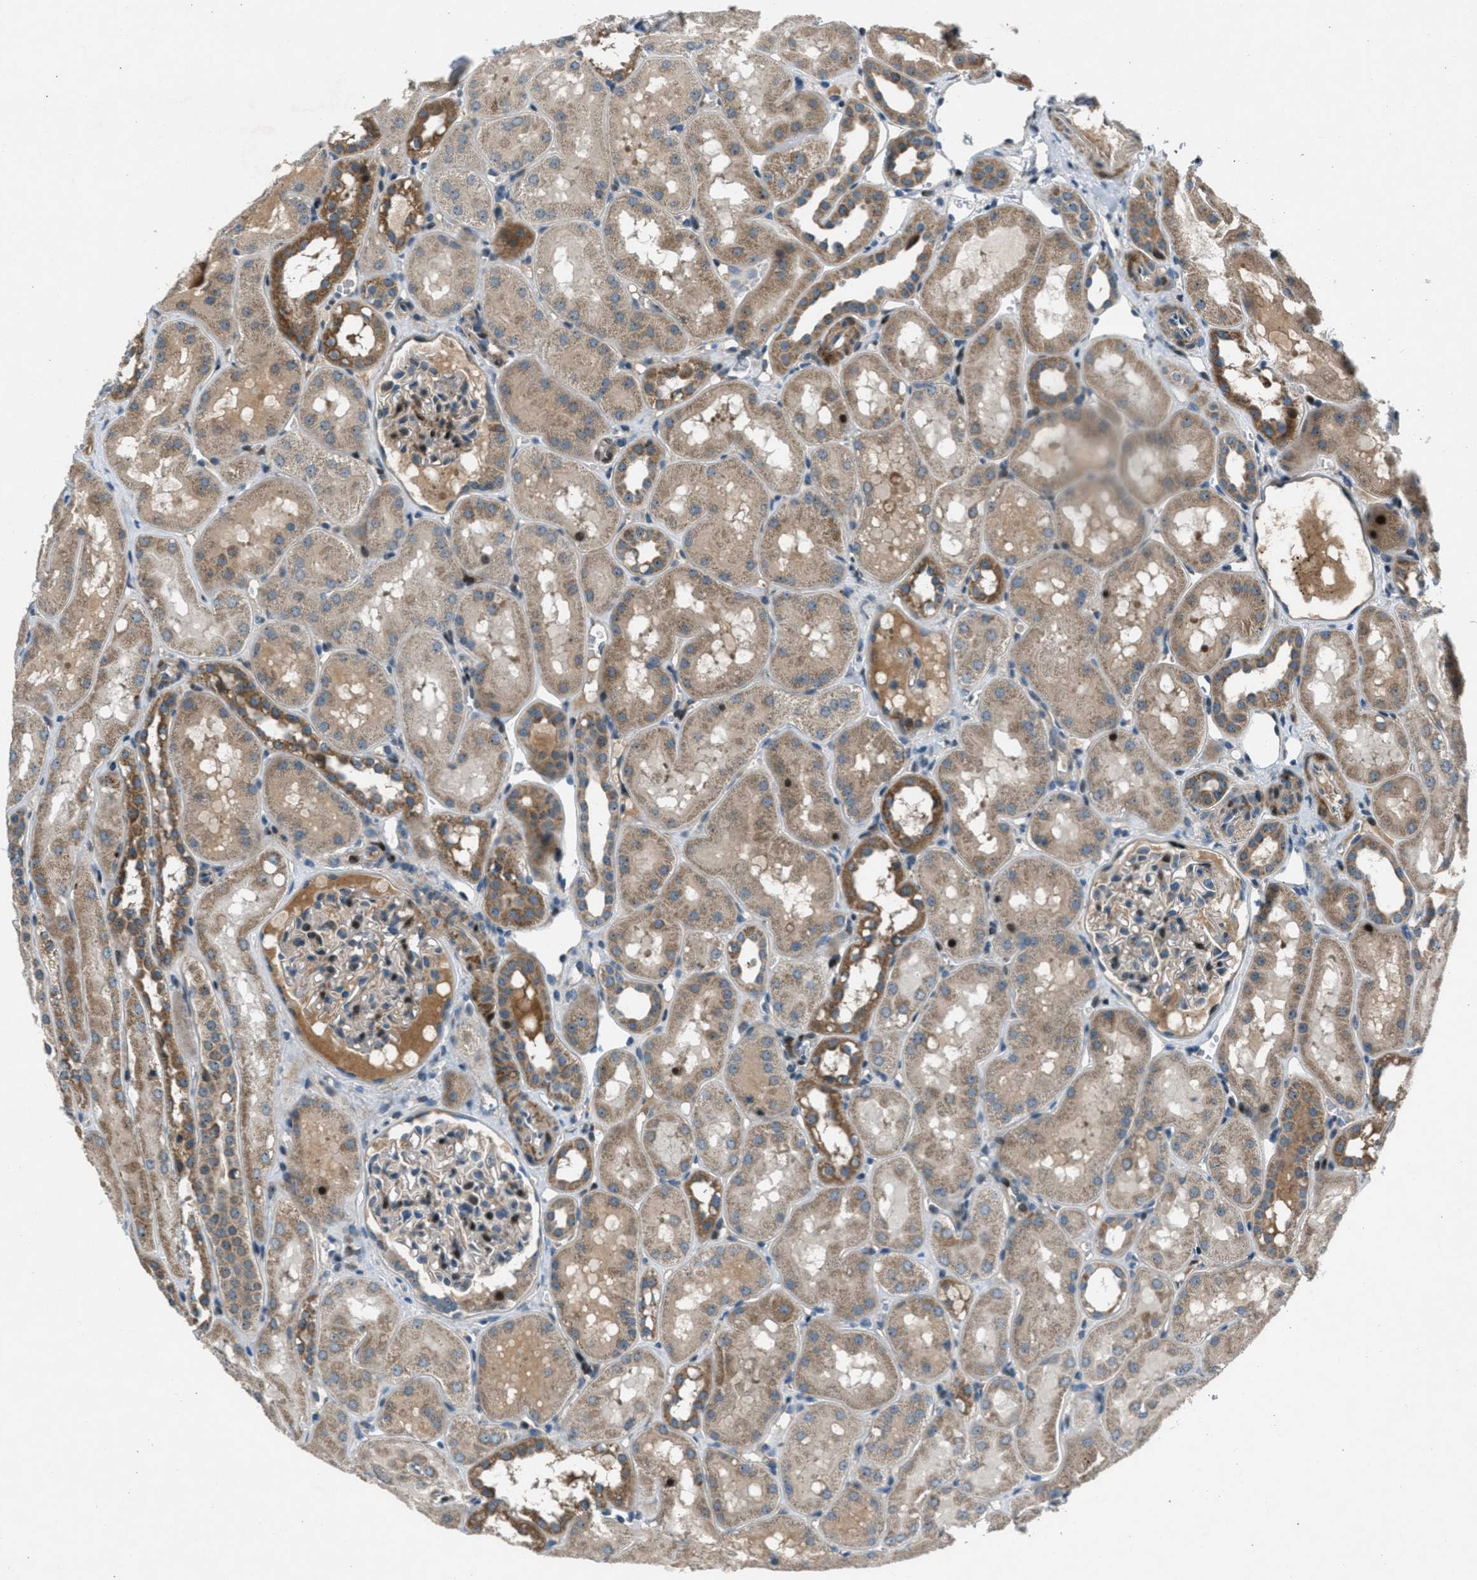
{"staining": {"intensity": "strong", "quantity": "<25%", "location": "nuclear"}, "tissue": "kidney", "cell_type": "Cells in glomeruli", "image_type": "normal", "snomed": [{"axis": "morphology", "description": "Normal tissue, NOS"}, {"axis": "topography", "description": "Kidney"}, {"axis": "topography", "description": "Urinary bladder"}], "caption": "A high-resolution photomicrograph shows immunohistochemistry staining of unremarkable kidney, which displays strong nuclear expression in about <25% of cells in glomeruli.", "gene": "CLEC2D", "patient": {"sex": "male", "age": 16}}